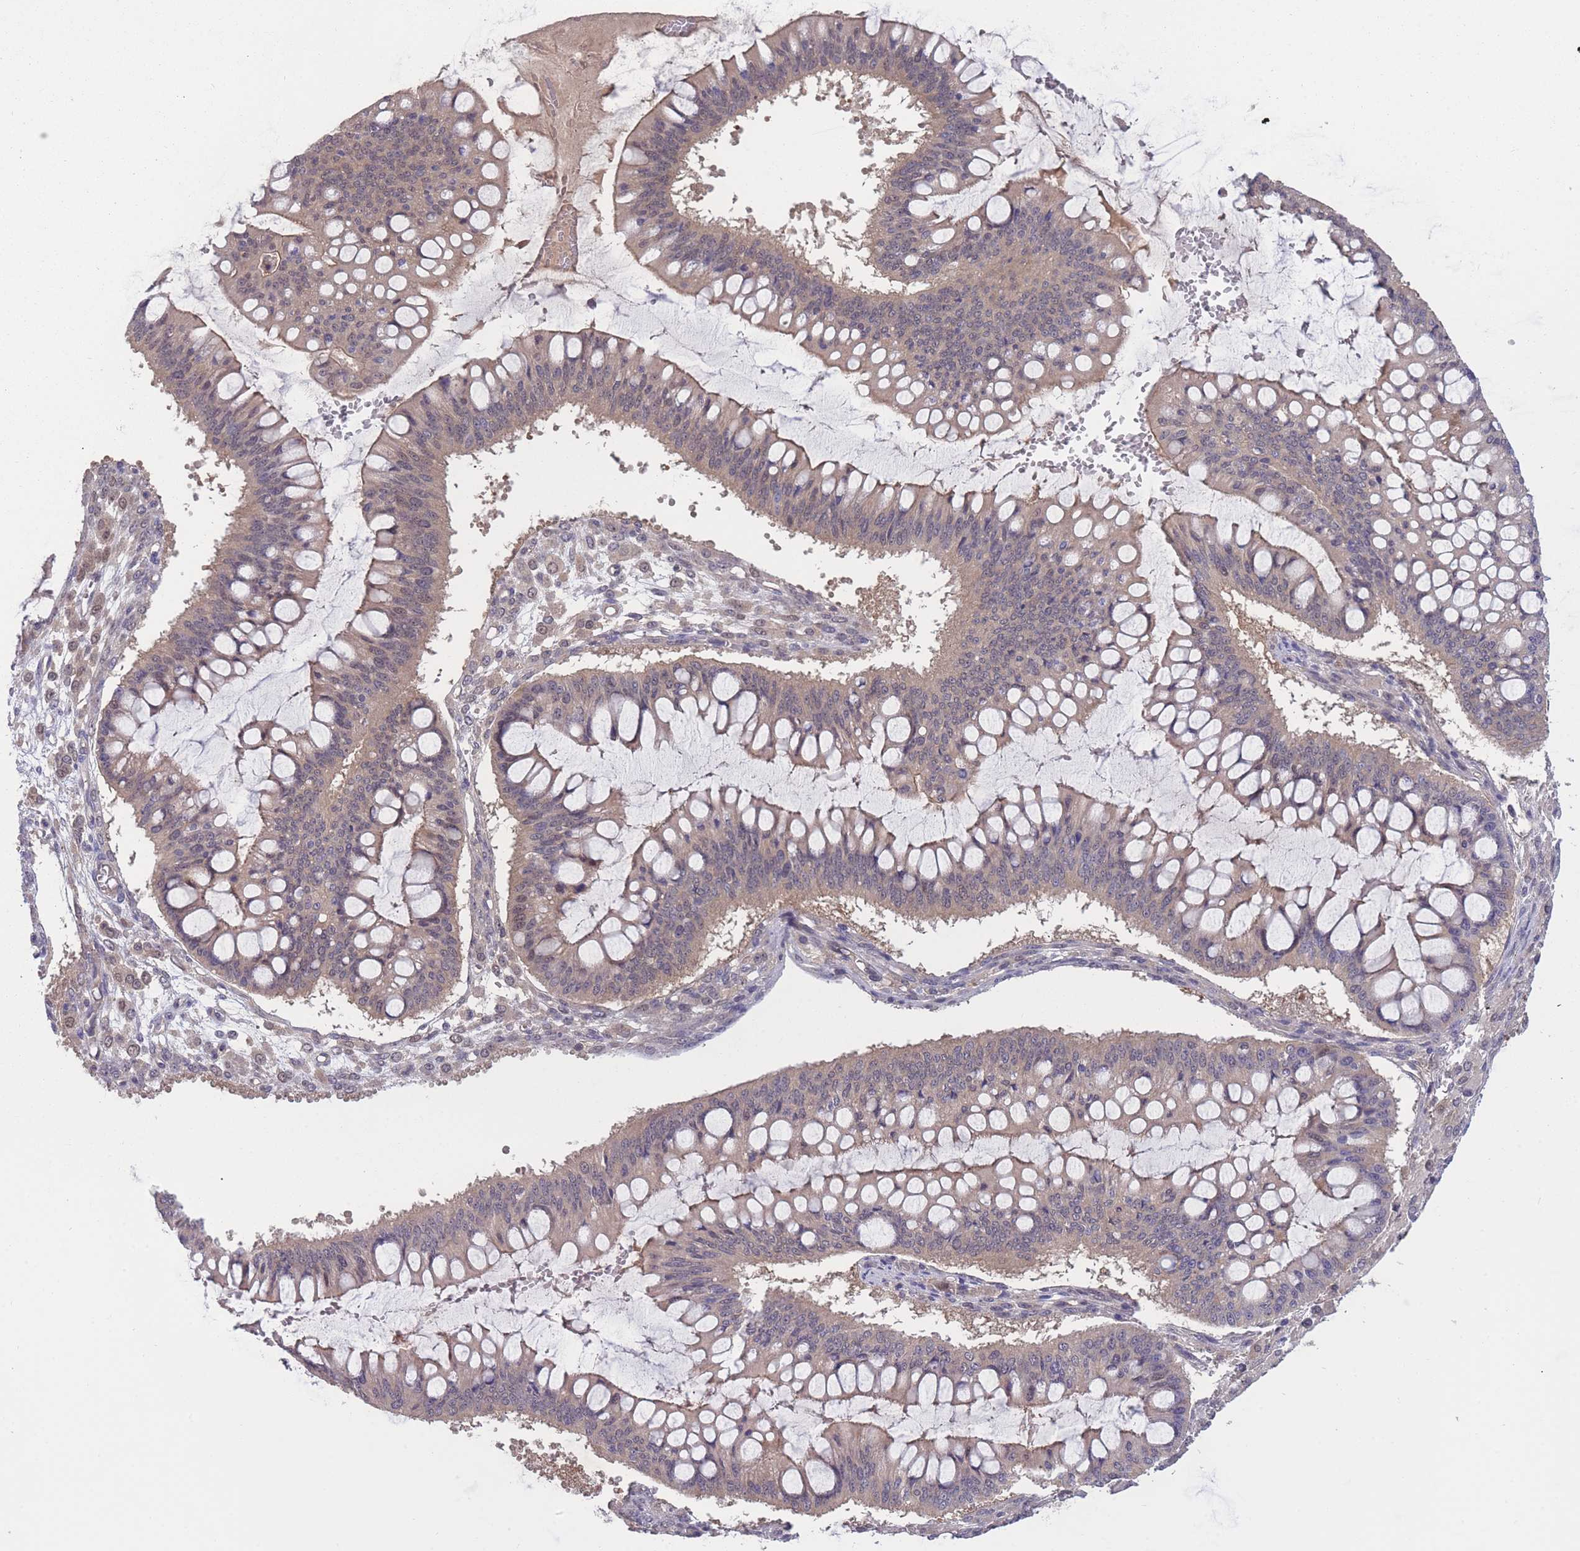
{"staining": {"intensity": "weak", "quantity": ">75%", "location": "cytoplasmic/membranous"}, "tissue": "ovarian cancer", "cell_type": "Tumor cells", "image_type": "cancer", "snomed": [{"axis": "morphology", "description": "Cystadenocarcinoma, mucinous, NOS"}, {"axis": "topography", "description": "Ovary"}], "caption": "Human ovarian cancer stained for a protein (brown) exhibits weak cytoplasmic/membranous positive positivity in approximately >75% of tumor cells.", "gene": "UBE2N", "patient": {"sex": "female", "age": 73}}